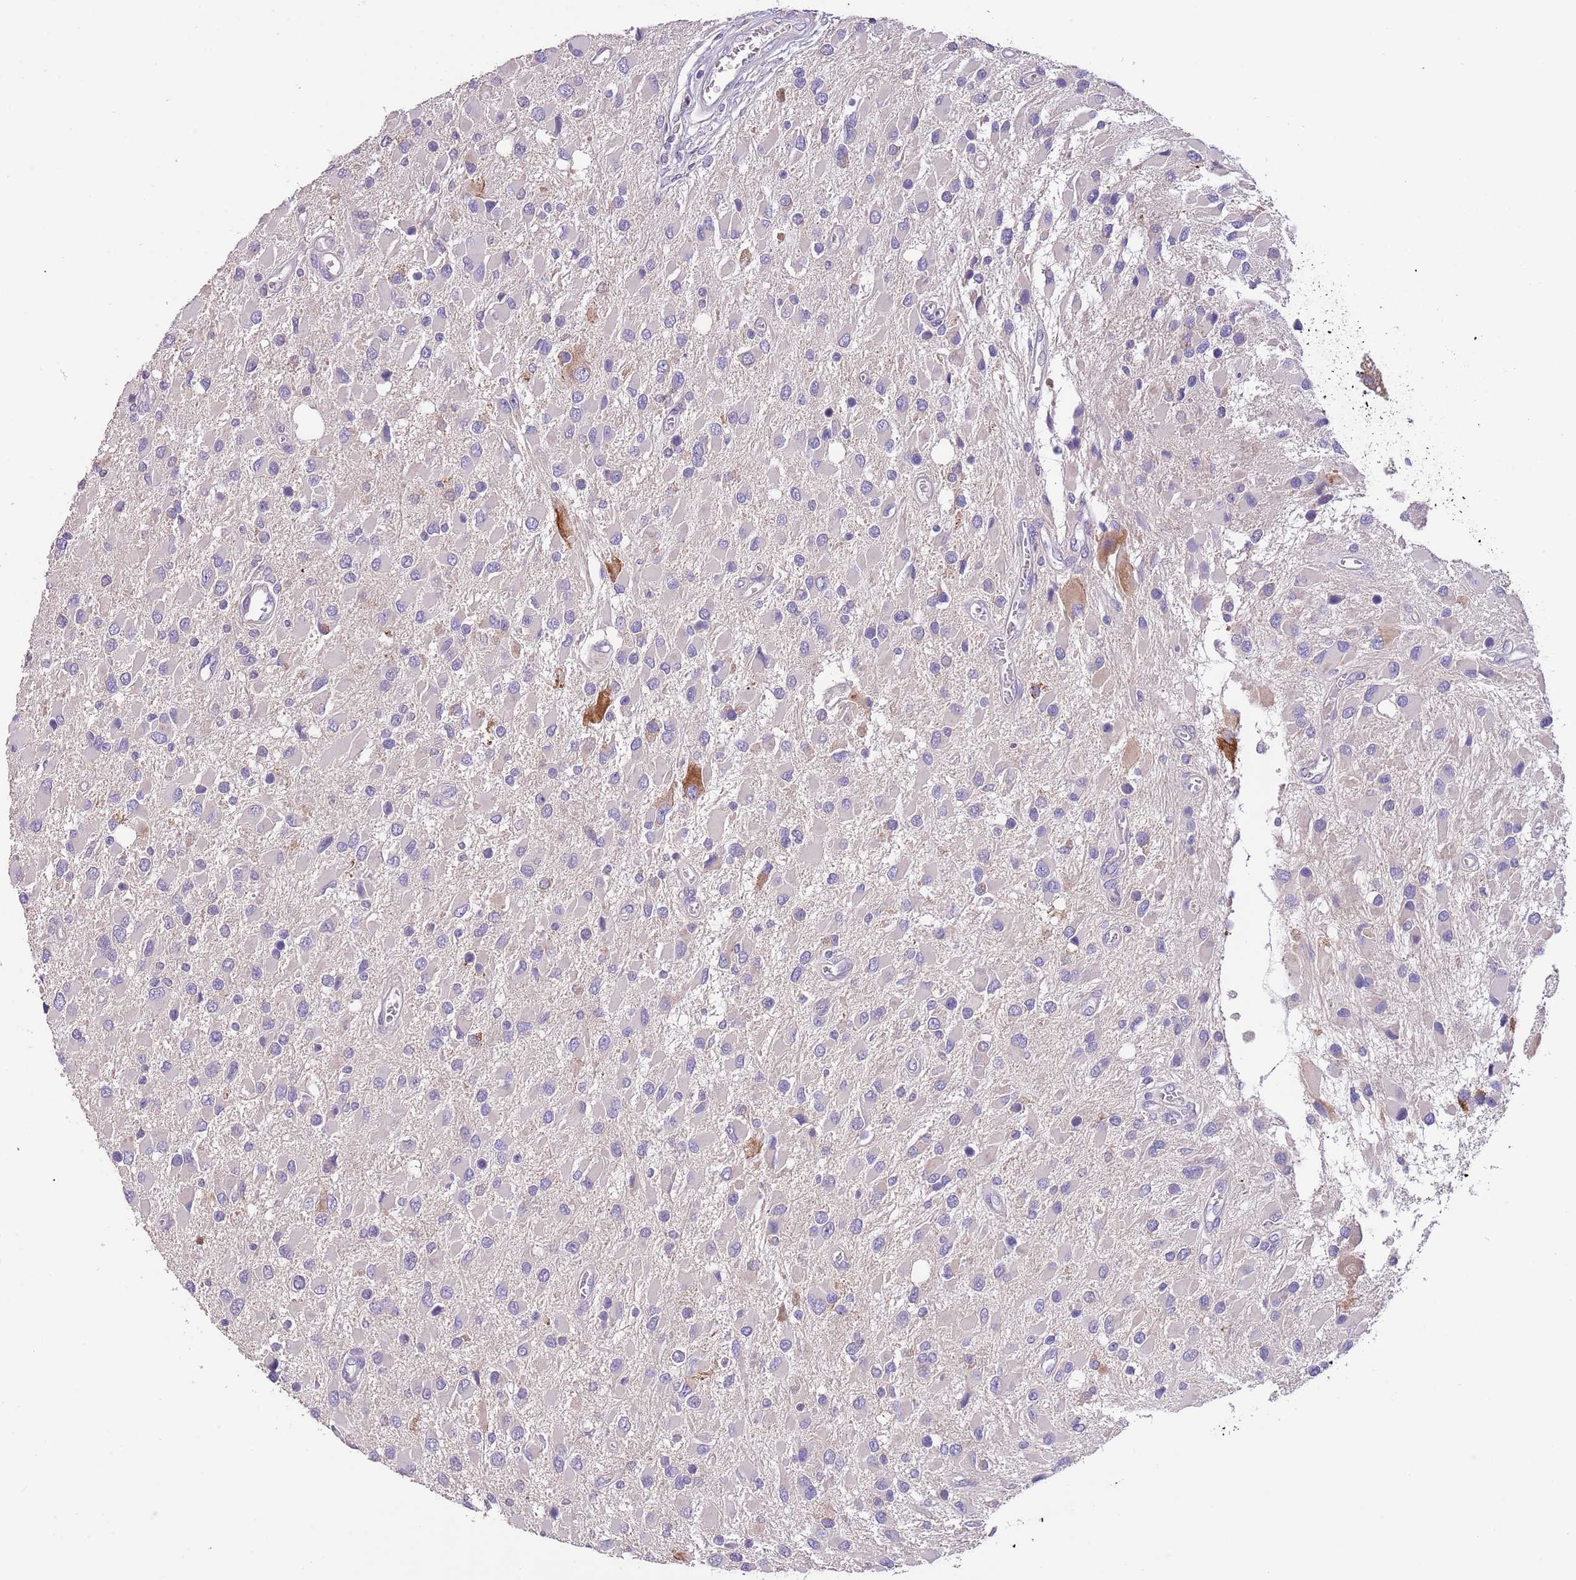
{"staining": {"intensity": "moderate", "quantity": "<25%", "location": "cytoplasmic/membranous"}, "tissue": "glioma", "cell_type": "Tumor cells", "image_type": "cancer", "snomed": [{"axis": "morphology", "description": "Glioma, malignant, High grade"}, {"axis": "topography", "description": "Brain"}], "caption": "Glioma stained with a brown dye exhibits moderate cytoplasmic/membranous positive positivity in about <25% of tumor cells.", "gene": "ZNF658", "patient": {"sex": "male", "age": 53}}